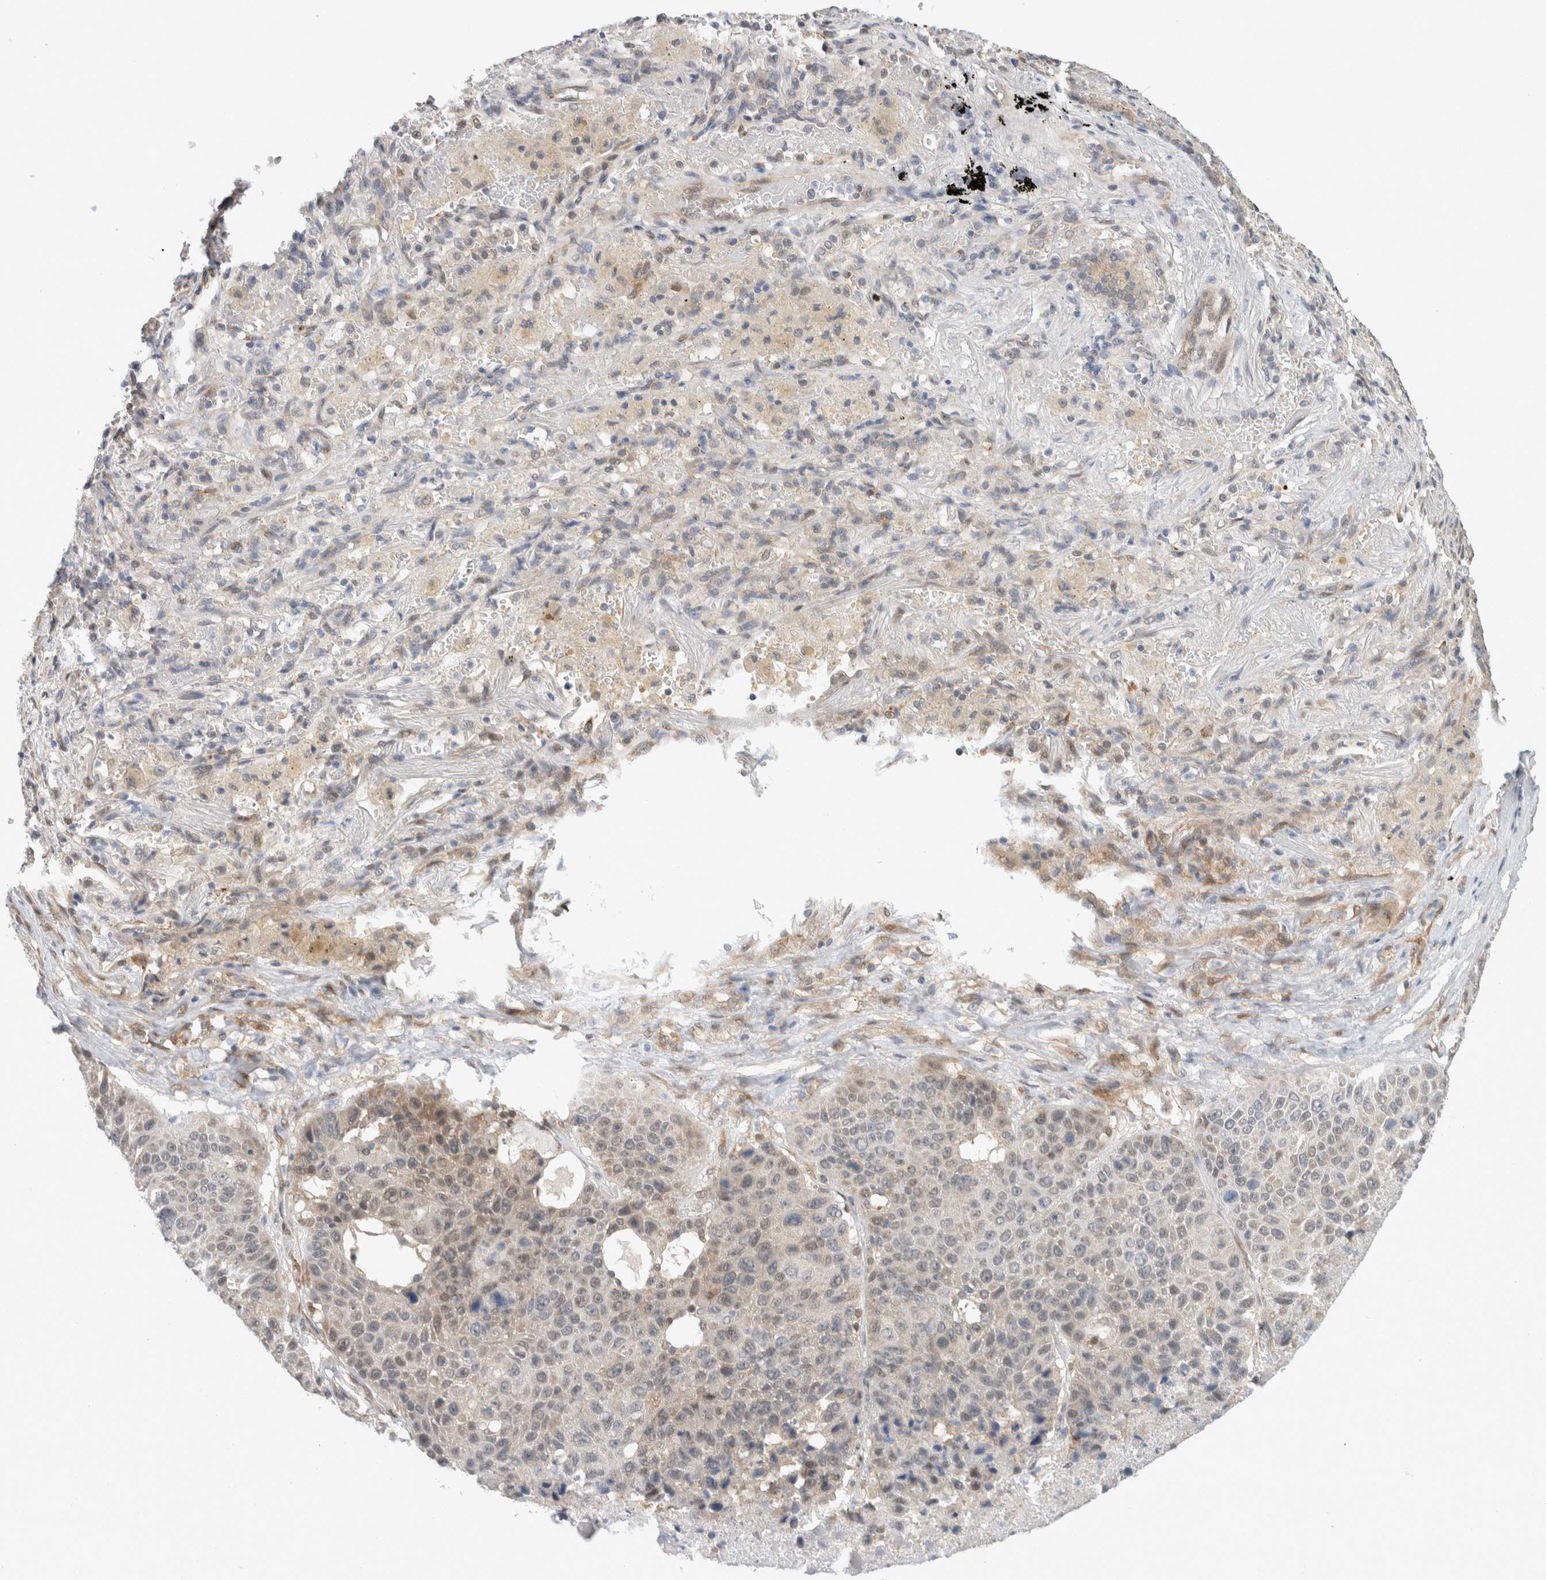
{"staining": {"intensity": "weak", "quantity": "<25%", "location": "nuclear"}, "tissue": "lung cancer", "cell_type": "Tumor cells", "image_type": "cancer", "snomed": [{"axis": "morphology", "description": "Squamous cell carcinoma, NOS"}, {"axis": "topography", "description": "Lung"}], "caption": "A photomicrograph of lung cancer stained for a protein displays no brown staining in tumor cells.", "gene": "EIF4G3", "patient": {"sex": "male", "age": 61}}